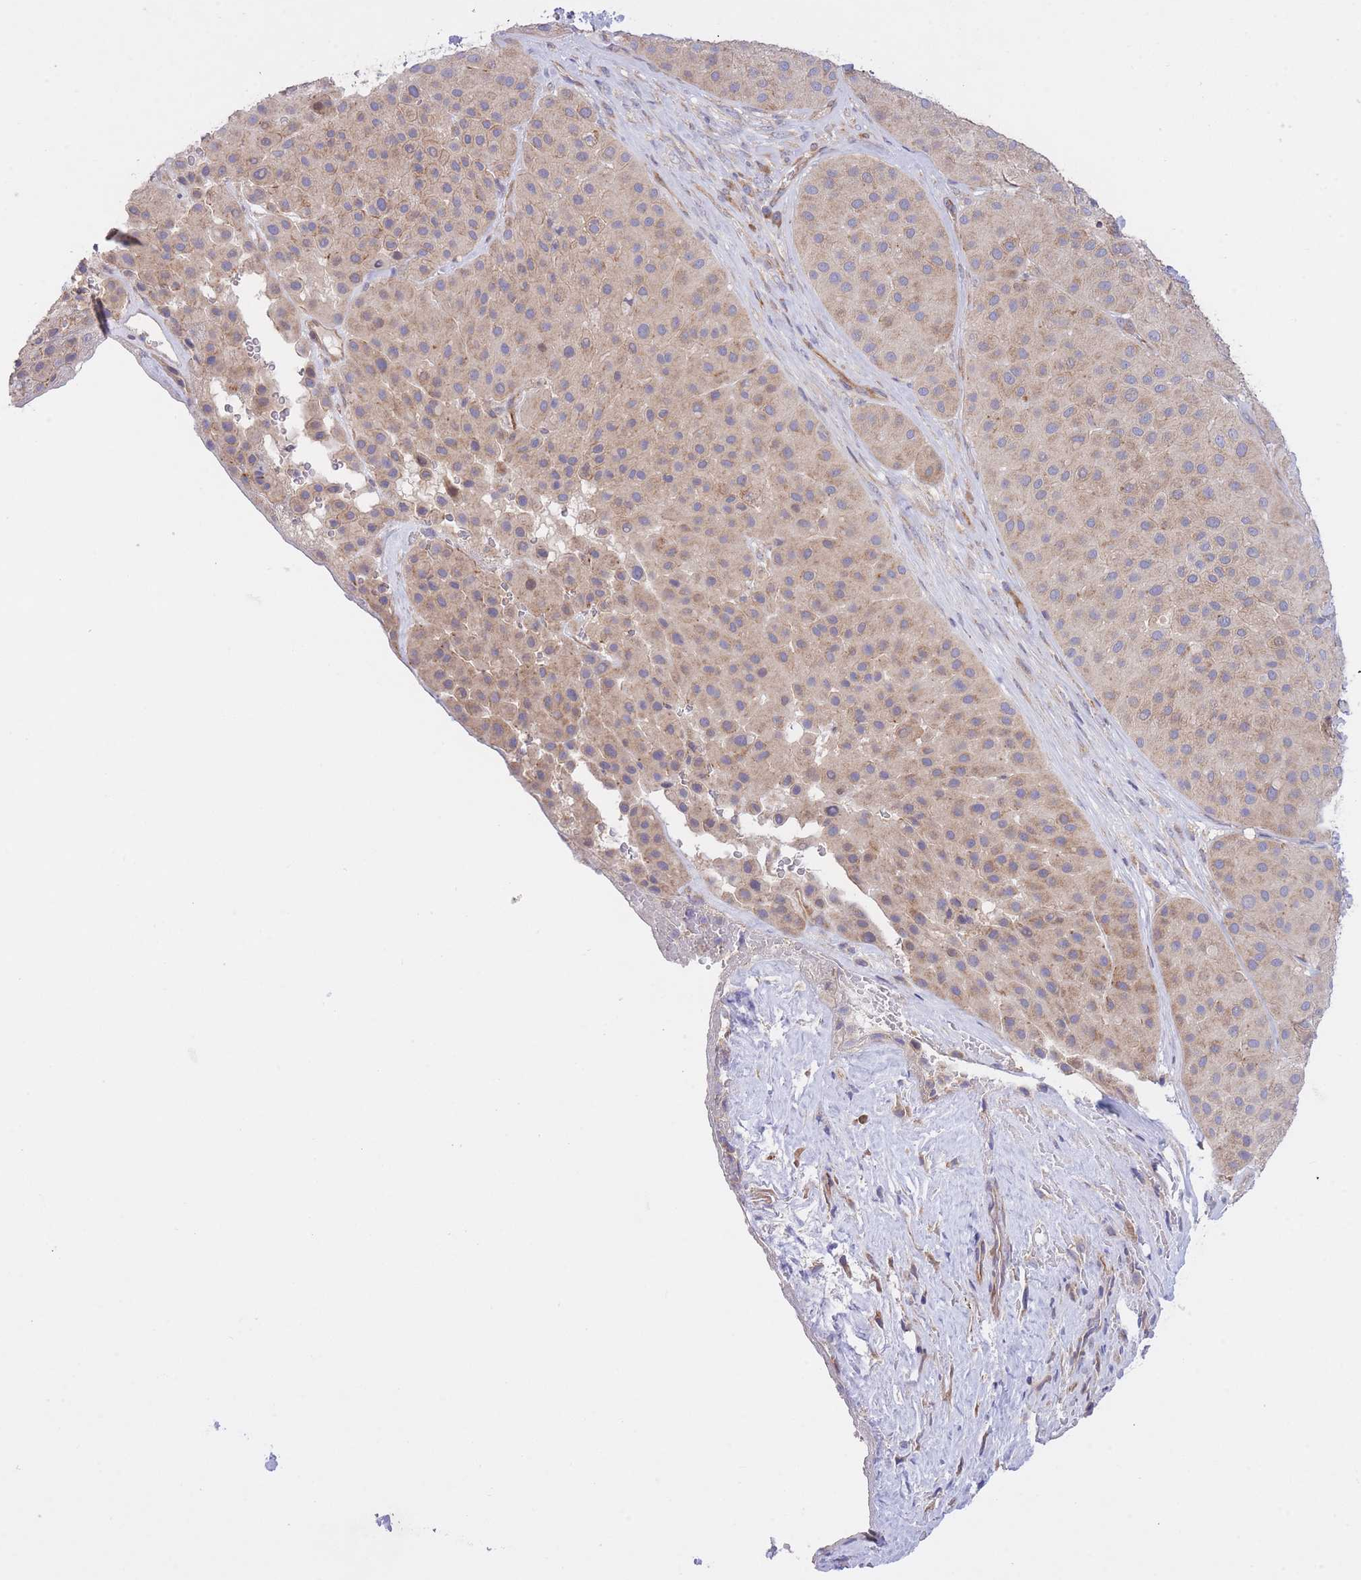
{"staining": {"intensity": "weak", "quantity": "25%-75%", "location": "cytoplasmic/membranous"}, "tissue": "melanoma", "cell_type": "Tumor cells", "image_type": "cancer", "snomed": [{"axis": "morphology", "description": "Malignant melanoma, Metastatic site"}, {"axis": "topography", "description": "Smooth muscle"}], "caption": "Immunohistochemistry (IHC) photomicrograph of neoplastic tissue: human melanoma stained using immunohistochemistry reveals low levels of weak protein expression localized specifically in the cytoplasmic/membranous of tumor cells, appearing as a cytoplasmic/membranous brown color.", "gene": "CHAC1", "patient": {"sex": "male", "age": 41}}